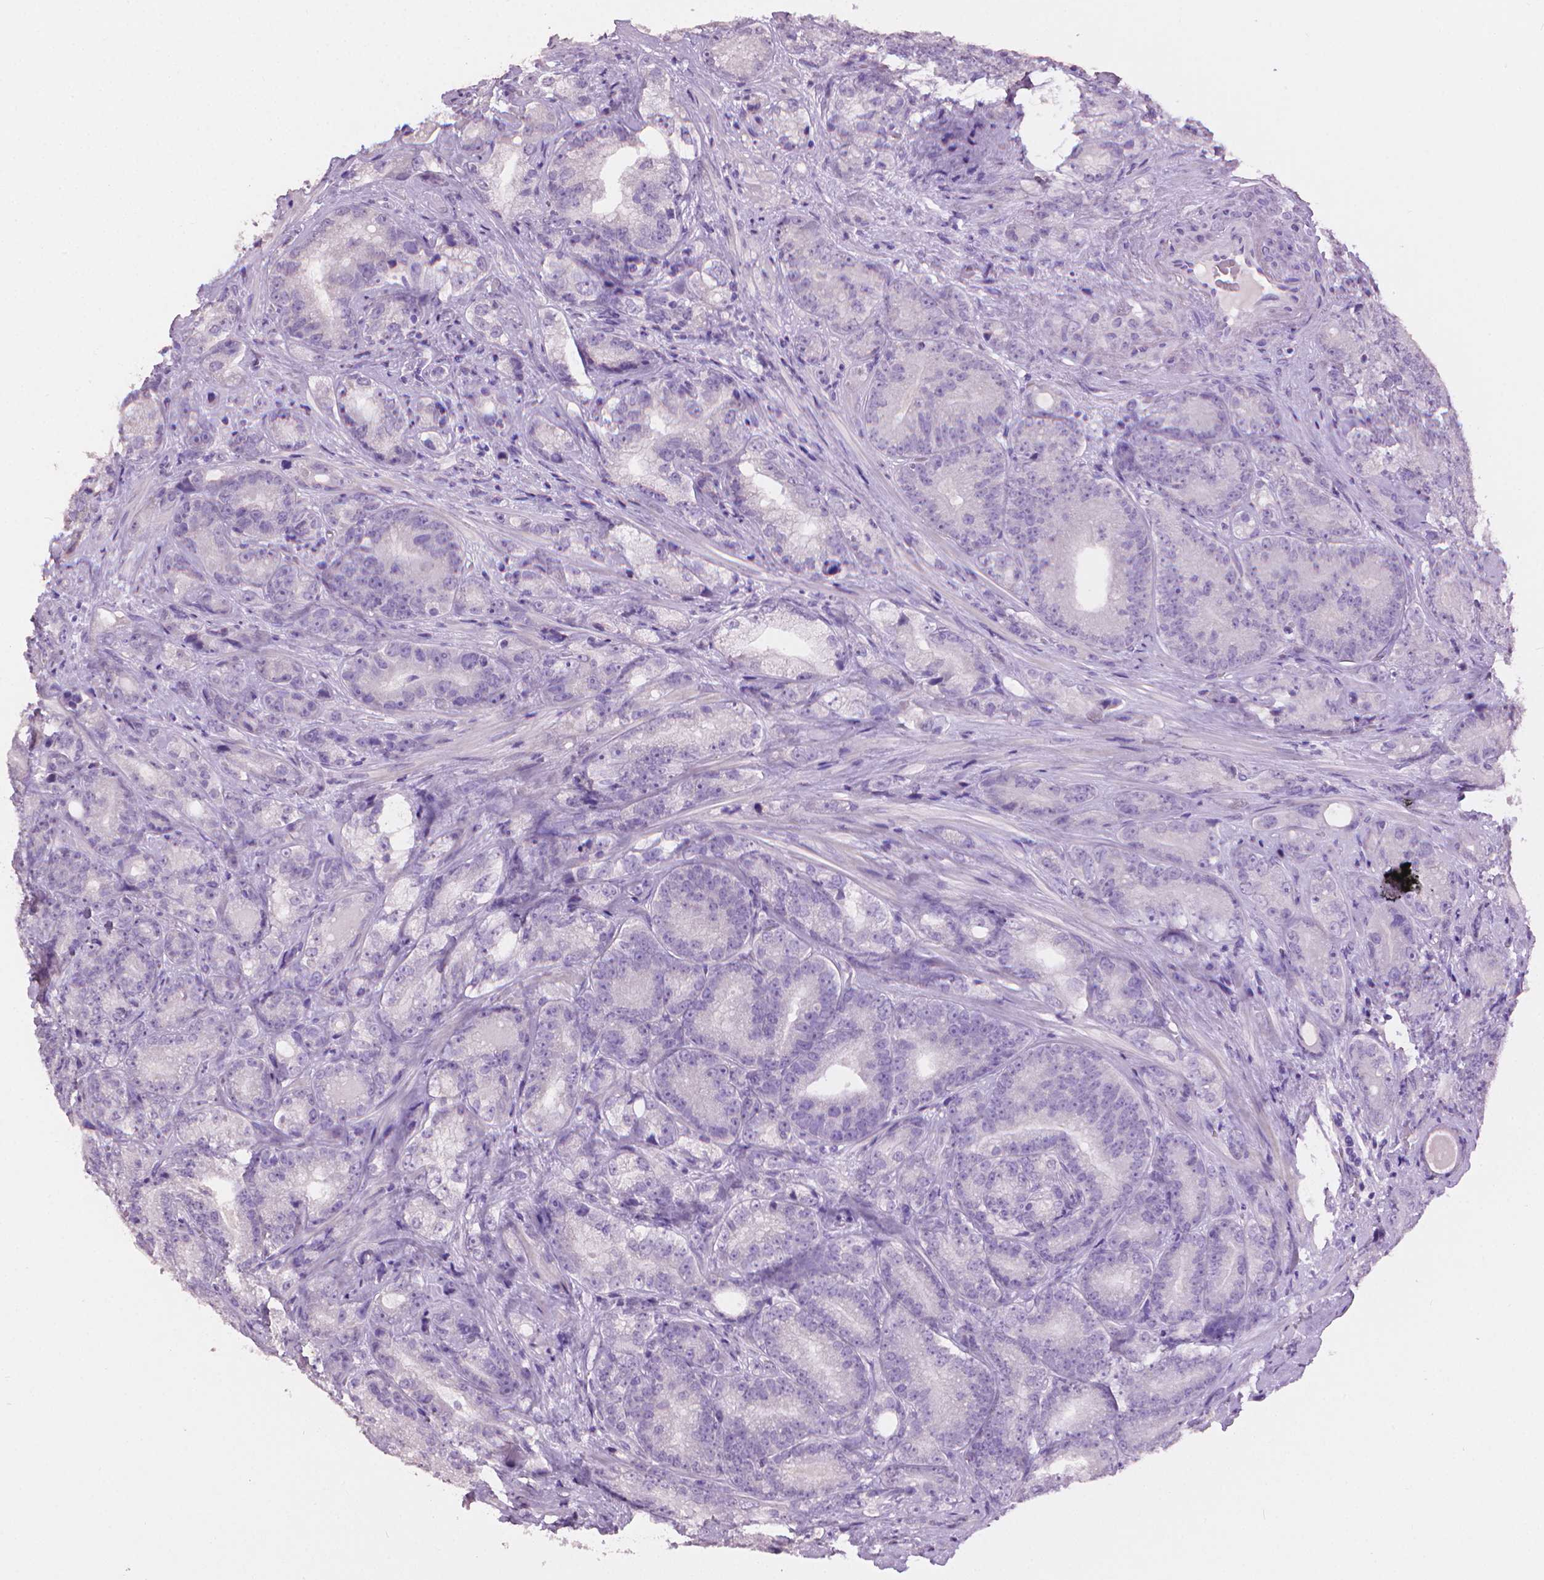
{"staining": {"intensity": "negative", "quantity": "none", "location": "none"}, "tissue": "prostate cancer", "cell_type": "Tumor cells", "image_type": "cancer", "snomed": [{"axis": "morphology", "description": "Adenocarcinoma, NOS"}, {"axis": "topography", "description": "Prostate"}], "caption": "There is no significant staining in tumor cells of prostate cancer. (Brightfield microscopy of DAB immunohistochemistry at high magnification).", "gene": "MLANA", "patient": {"sex": "male", "age": 63}}